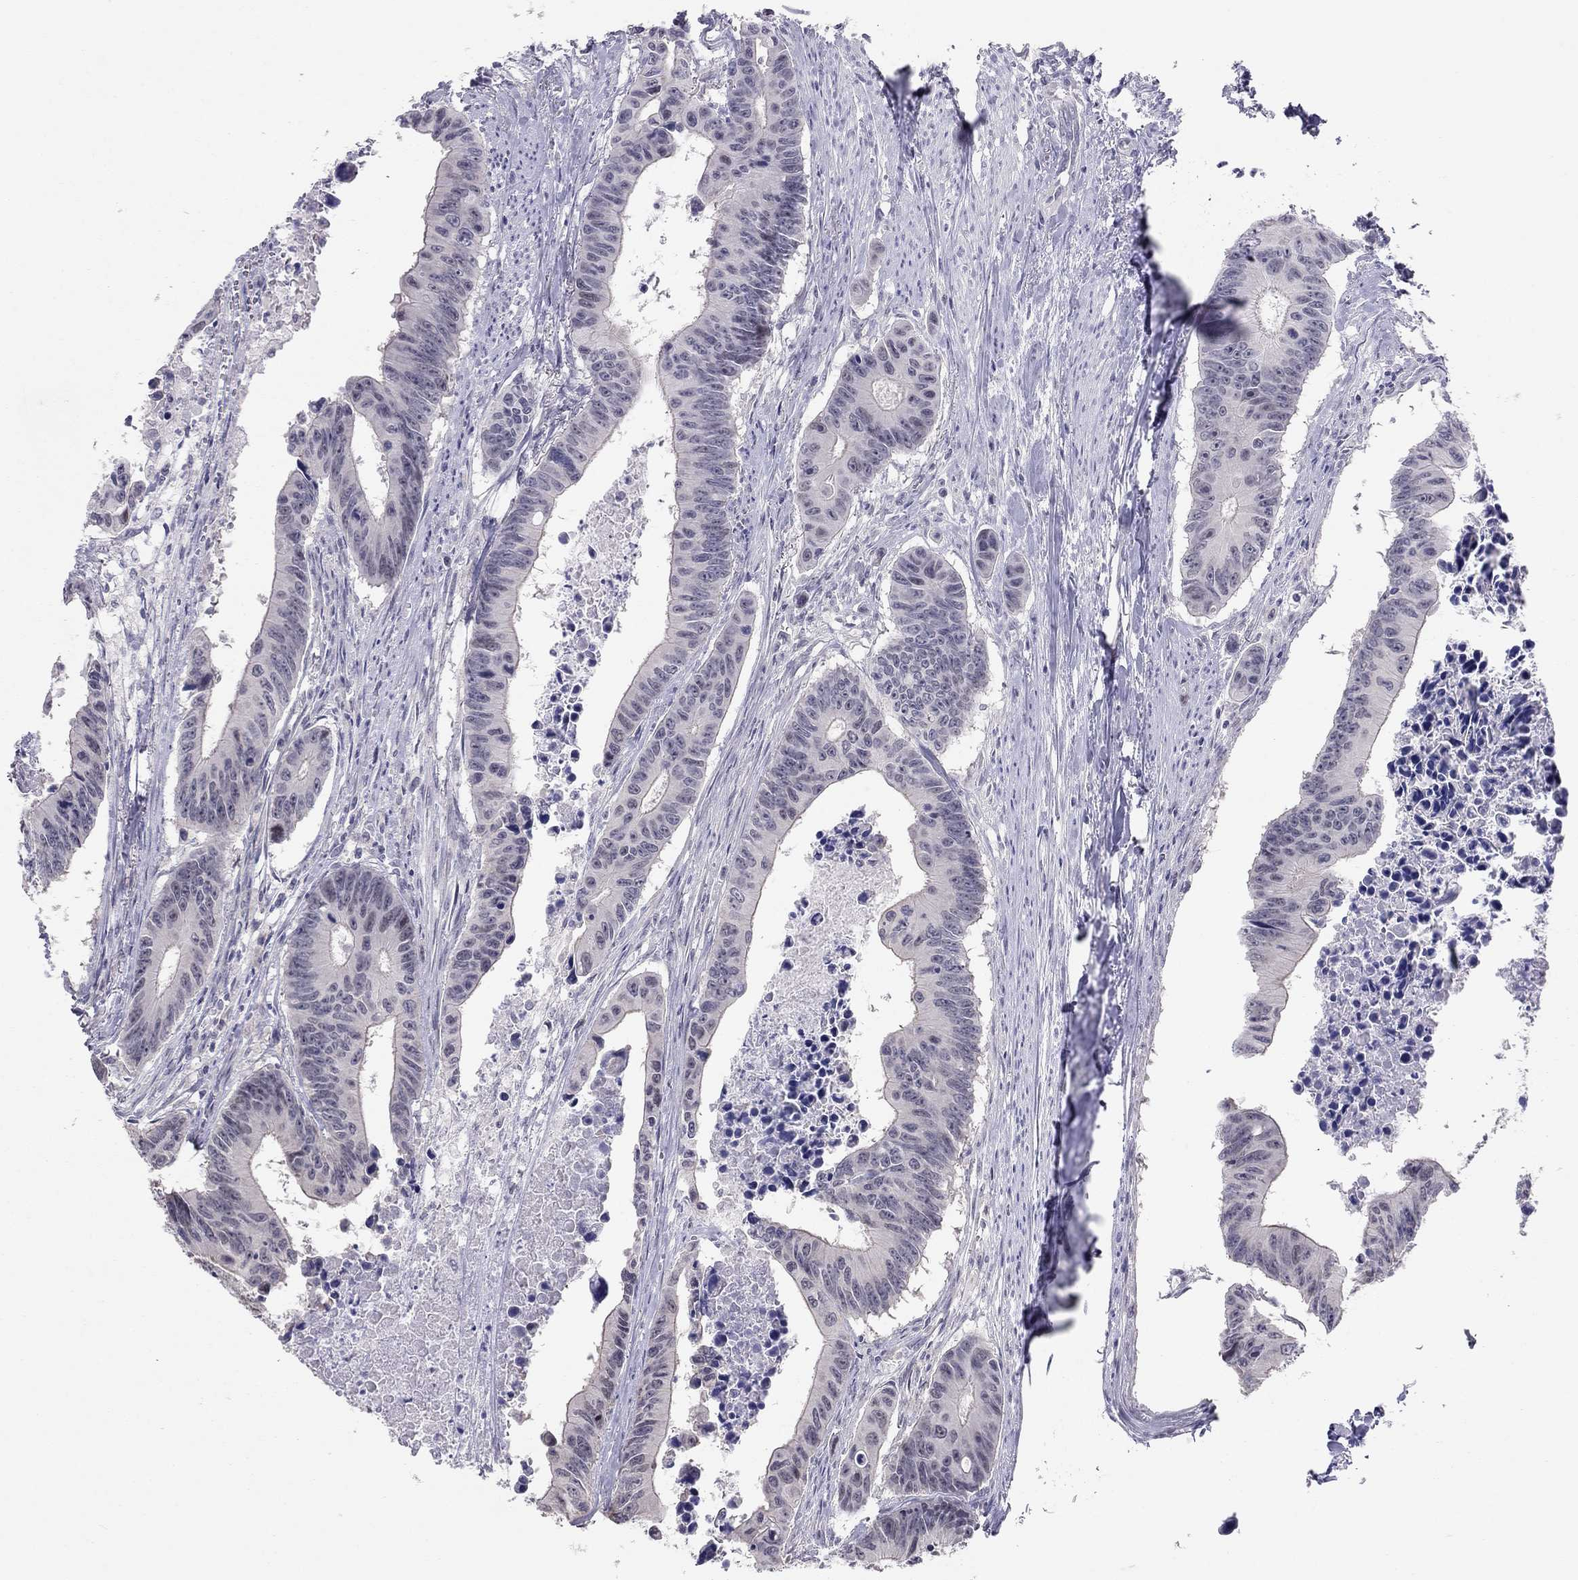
{"staining": {"intensity": "negative", "quantity": "none", "location": "none"}, "tissue": "colorectal cancer", "cell_type": "Tumor cells", "image_type": "cancer", "snomed": [{"axis": "morphology", "description": "Adenocarcinoma, NOS"}, {"axis": "topography", "description": "Colon"}], "caption": "Human colorectal adenocarcinoma stained for a protein using immunohistochemistry (IHC) exhibits no expression in tumor cells.", "gene": "HSF2BP", "patient": {"sex": "female", "age": 87}}